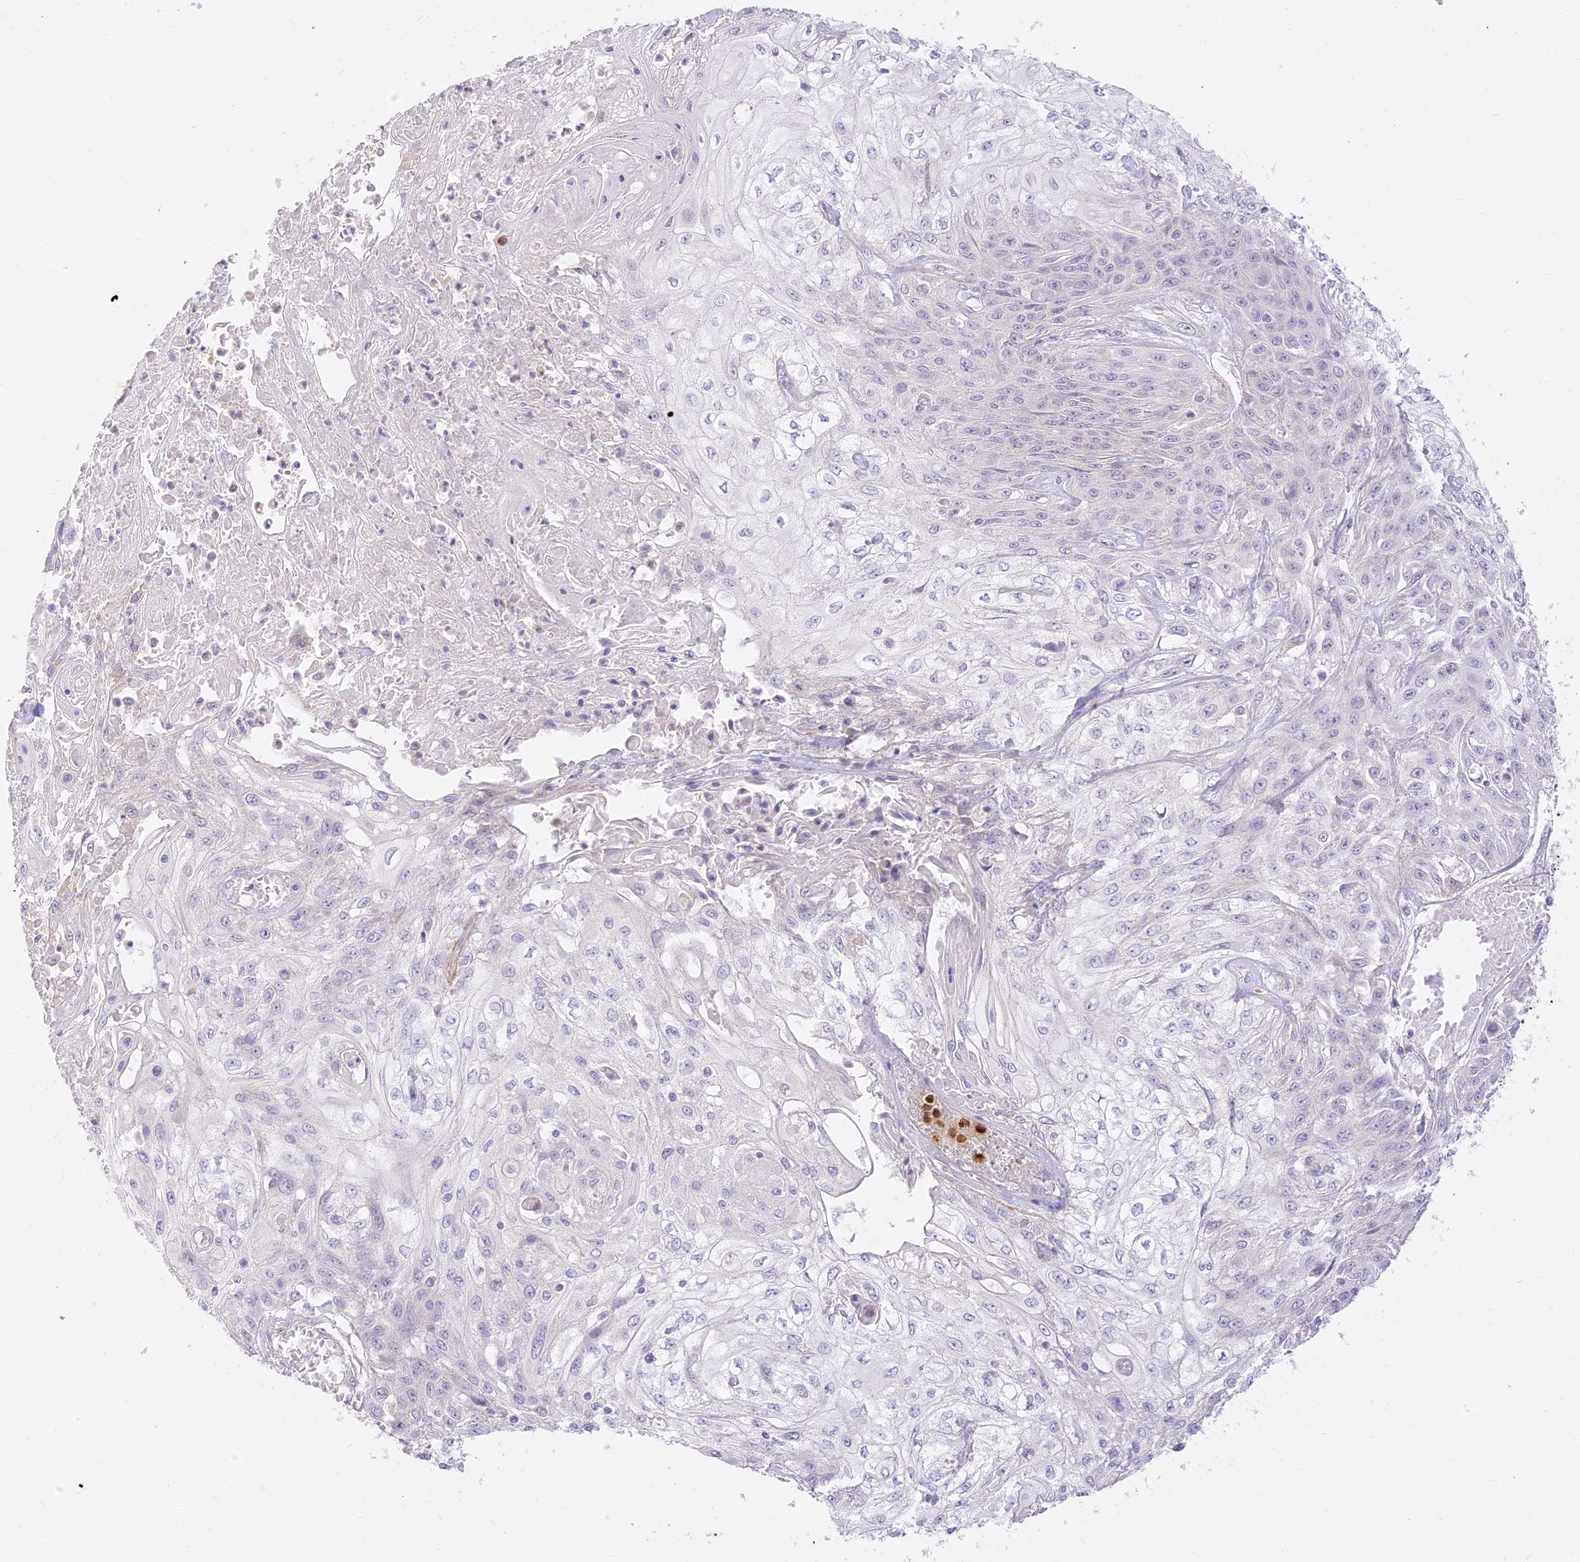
{"staining": {"intensity": "negative", "quantity": "none", "location": "none"}, "tissue": "skin cancer", "cell_type": "Tumor cells", "image_type": "cancer", "snomed": [{"axis": "morphology", "description": "Squamous cell carcinoma, NOS"}, {"axis": "morphology", "description": "Squamous cell carcinoma, metastatic, NOS"}, {"axis": "topography", "description": "Skin"}, {"axis": "topography", "description": "Lymph node"}], "caption": "Immunohistochemical staining of metastatic squamous cell carcinoma (skin) shows no significant staining in tumor cells. (Brightfield microscopy of DAB IHC at high magnification).", "gene": "LRRC15", "patient": {"sex": "male", "age": 75}}